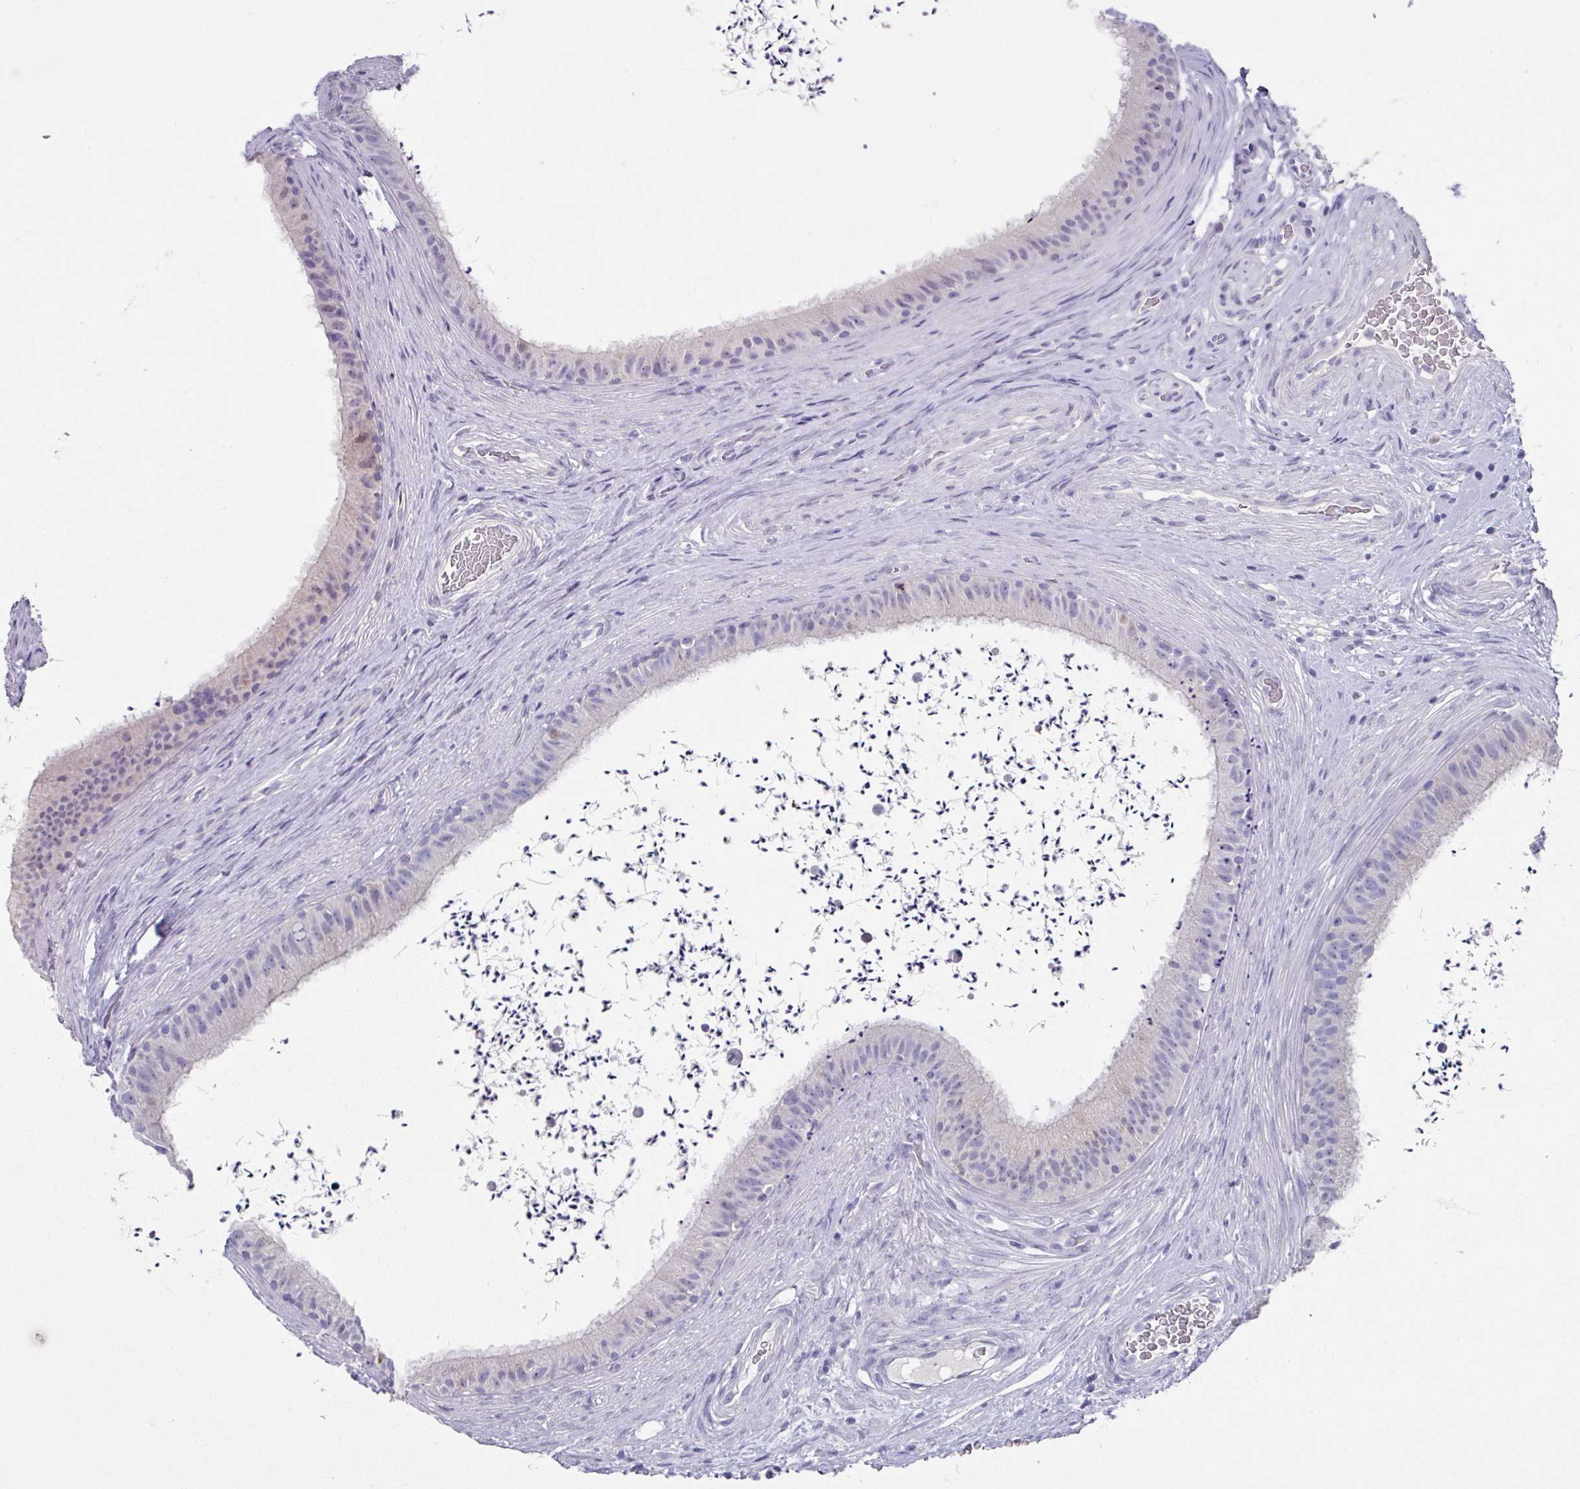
{"staining": {"intensity": "negative", "quantity": "none", "location": "none"}, "tissue": "epididymis", "cell_type": "Glandular cells", "image_type": "normal", "snomed": [{"axis": "morphology", "description": "Normal tissue, NOS"}, {"axis": "topography", "description": "Testis"}, {"axis": "topography", "description": "Epididymis"}], "caption": "Immunohistochemistry (IHC) of unremarkable epididymis reveals no positivity in glandular cells.", "gene": "DEFB115", "patient": {"sex": "male", "age": 41}}